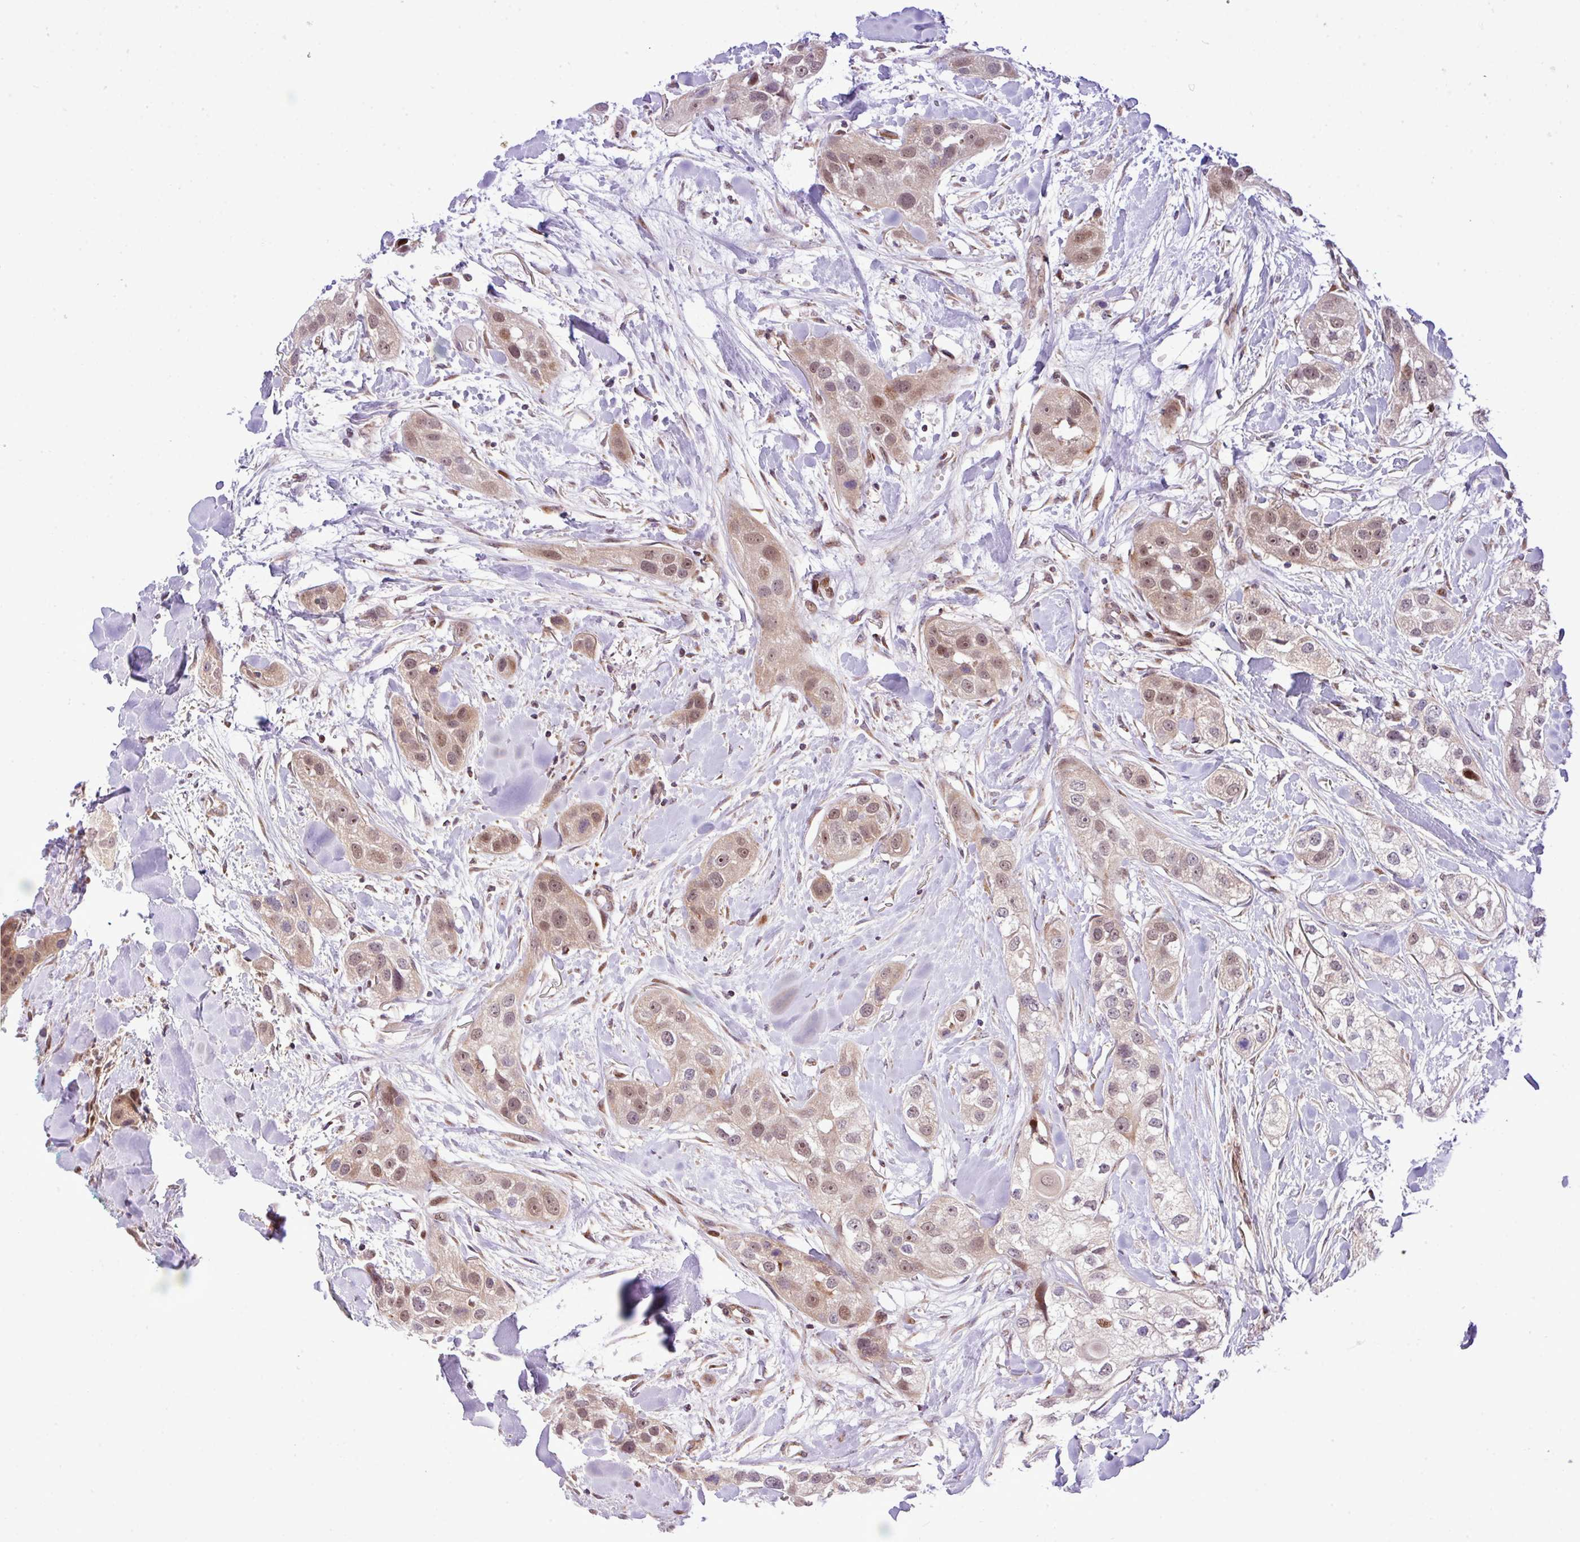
{"staining": {"intensity": "moderate", "quantity": ">75%", "location": "nuclear"}, "tissue": "head and neck cancer", "cell_type": "Tumor cells", "image_type": "cancer", "snomed": [{"axis": "morphology", "description": "Normal tissue, NOS"}, {"axis": "morphology", "description": "Squamous cell carcinoma, NOS"}, {"axis": "topography", "description": "Skeletal muscle"}, {"axis": "topography", "description": "Head-Neck"}], "caption": "Immunohistochemical staining of human head and neck squamous cell carcinoma exhibits medium levels of moderate nuclear protein expression in approximately >75% of tumor cells.", "gene": "B3GNT9", "patient": {"sex": "male", "age": 51}}